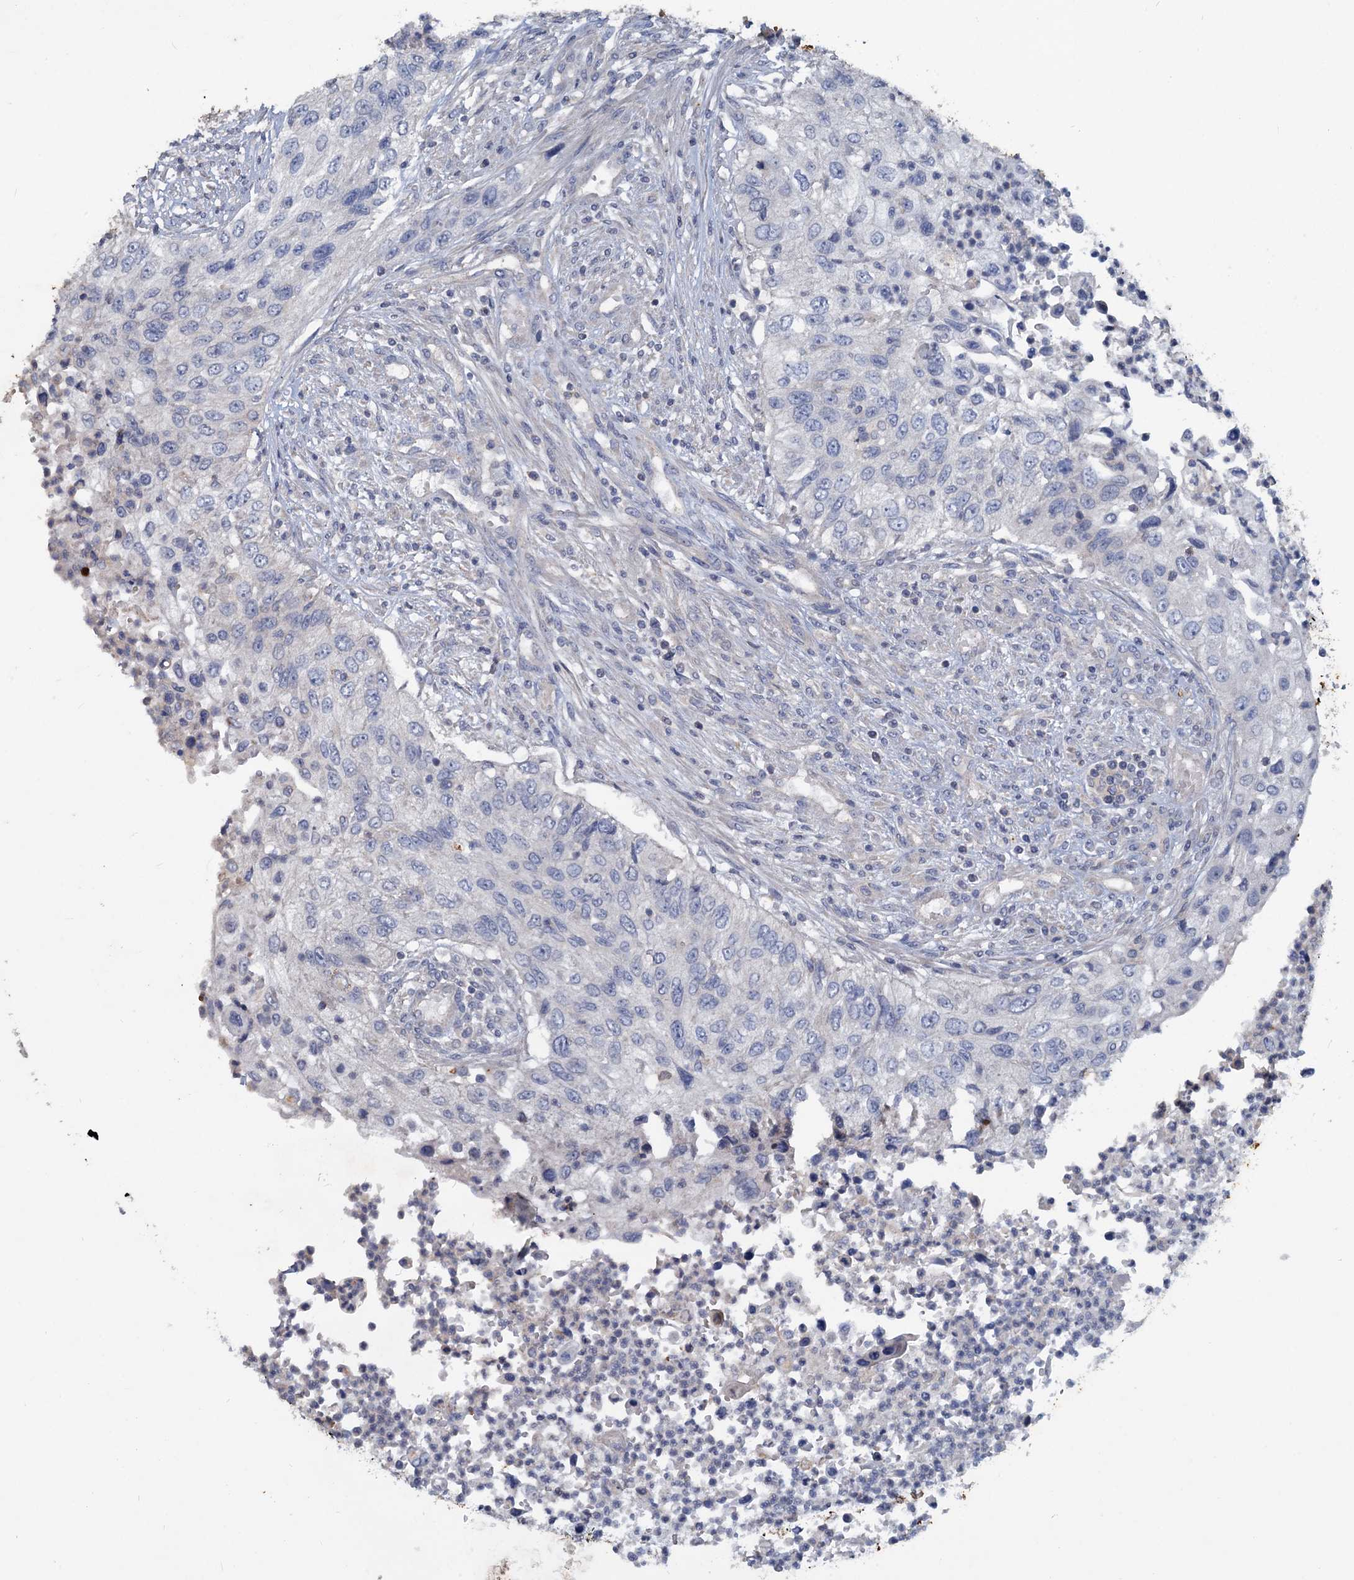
{"staining": {"intensity": "negative", "quantity": "none", "location": "none"}, "tissue": "urothelial cancer", "cell_type": "Tumor cells", "image_type": "cancer", "snomed": [{"axis": "morphology", "description": "Urothelial carcinoma, High grade"}, {"axis": "topography", "description": "Urinary bladder"}], "caption": "High magnification brightfield microscopy of urothelial cancer stained with DAB (brown) and counterstained with hematoxylin (blue): tumor cells show no significant staining.", "gene": "SLC2A7", "patient": {"sex": "female", "age": 60}}